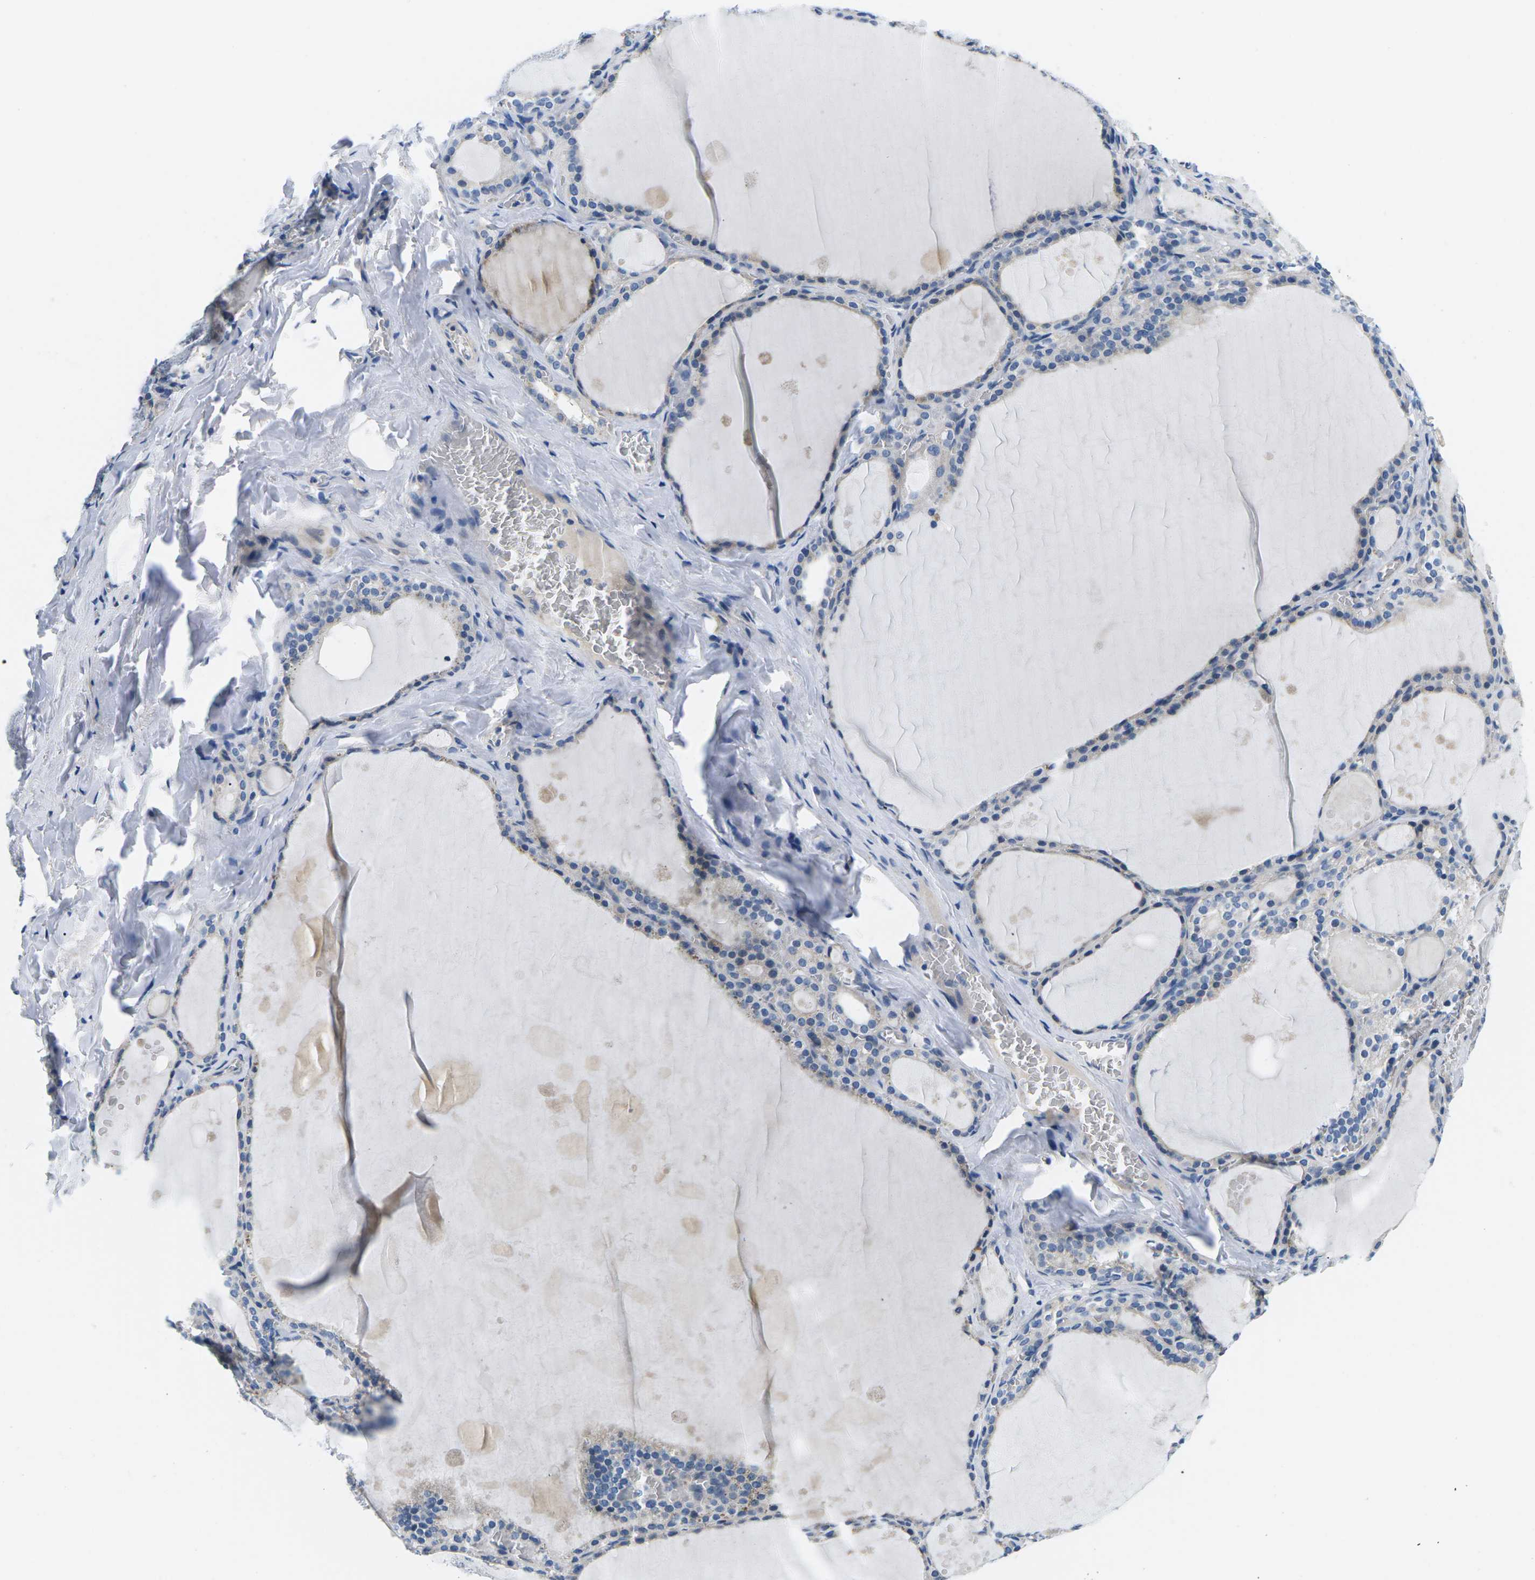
{"staining": {"intensity": "weak", "quantity": "<25%", "location": "cytoplasmic/membranous"}, "tissue": "thyroid gland", "cell_type": "Glandular cells", "image_type": "normal", "snomed": [{"axis": "morphology", "description": "Normal tissue, NOS"}, {"axis": "topography", "description": "Thyroid gland"}], "caption": "This is a photomicrograph of immunohistochemistry (IHC) staining of normal thyroid gland, which shows no expression in glandular cells.", "gene": "TSPAN2", "patient": {"sex": "male", "age": 56}}